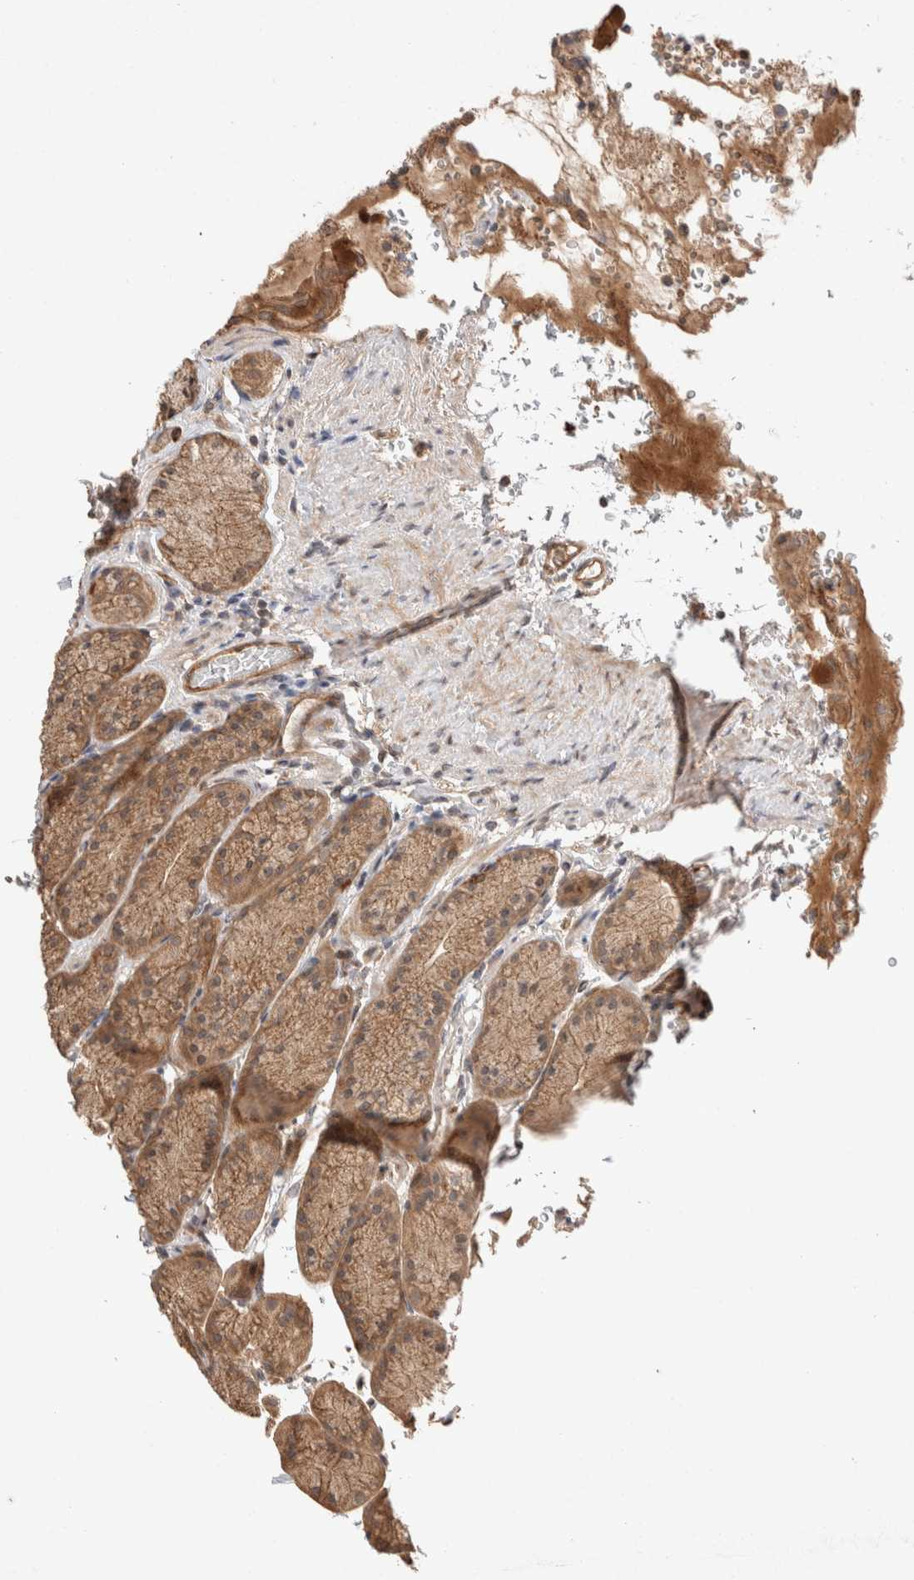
{"staining": {"intensity": "moderate", "quantity": ">75%", "location": "cytoplasmic/membranous"}, "tissue": "stomach", "cell_type": "Glandular cells", "image_type": "normal", "snomed": [{"axis": "morphology", "description": "Normal tissue, NOS"}, {"axis": "topography", "description": "Stomach"}], "caption": "Immunohistochemical staining of unremarkable human stomach reveals >75% levels of moderate cytoplasmic/membranous protein expression in approximately >75% of glandular cells. (DAB IHC, brown staining for protein, blue staining for nuclei).", "gene": "PRDM15", "patient": {"sex": "male", "age": 42}}